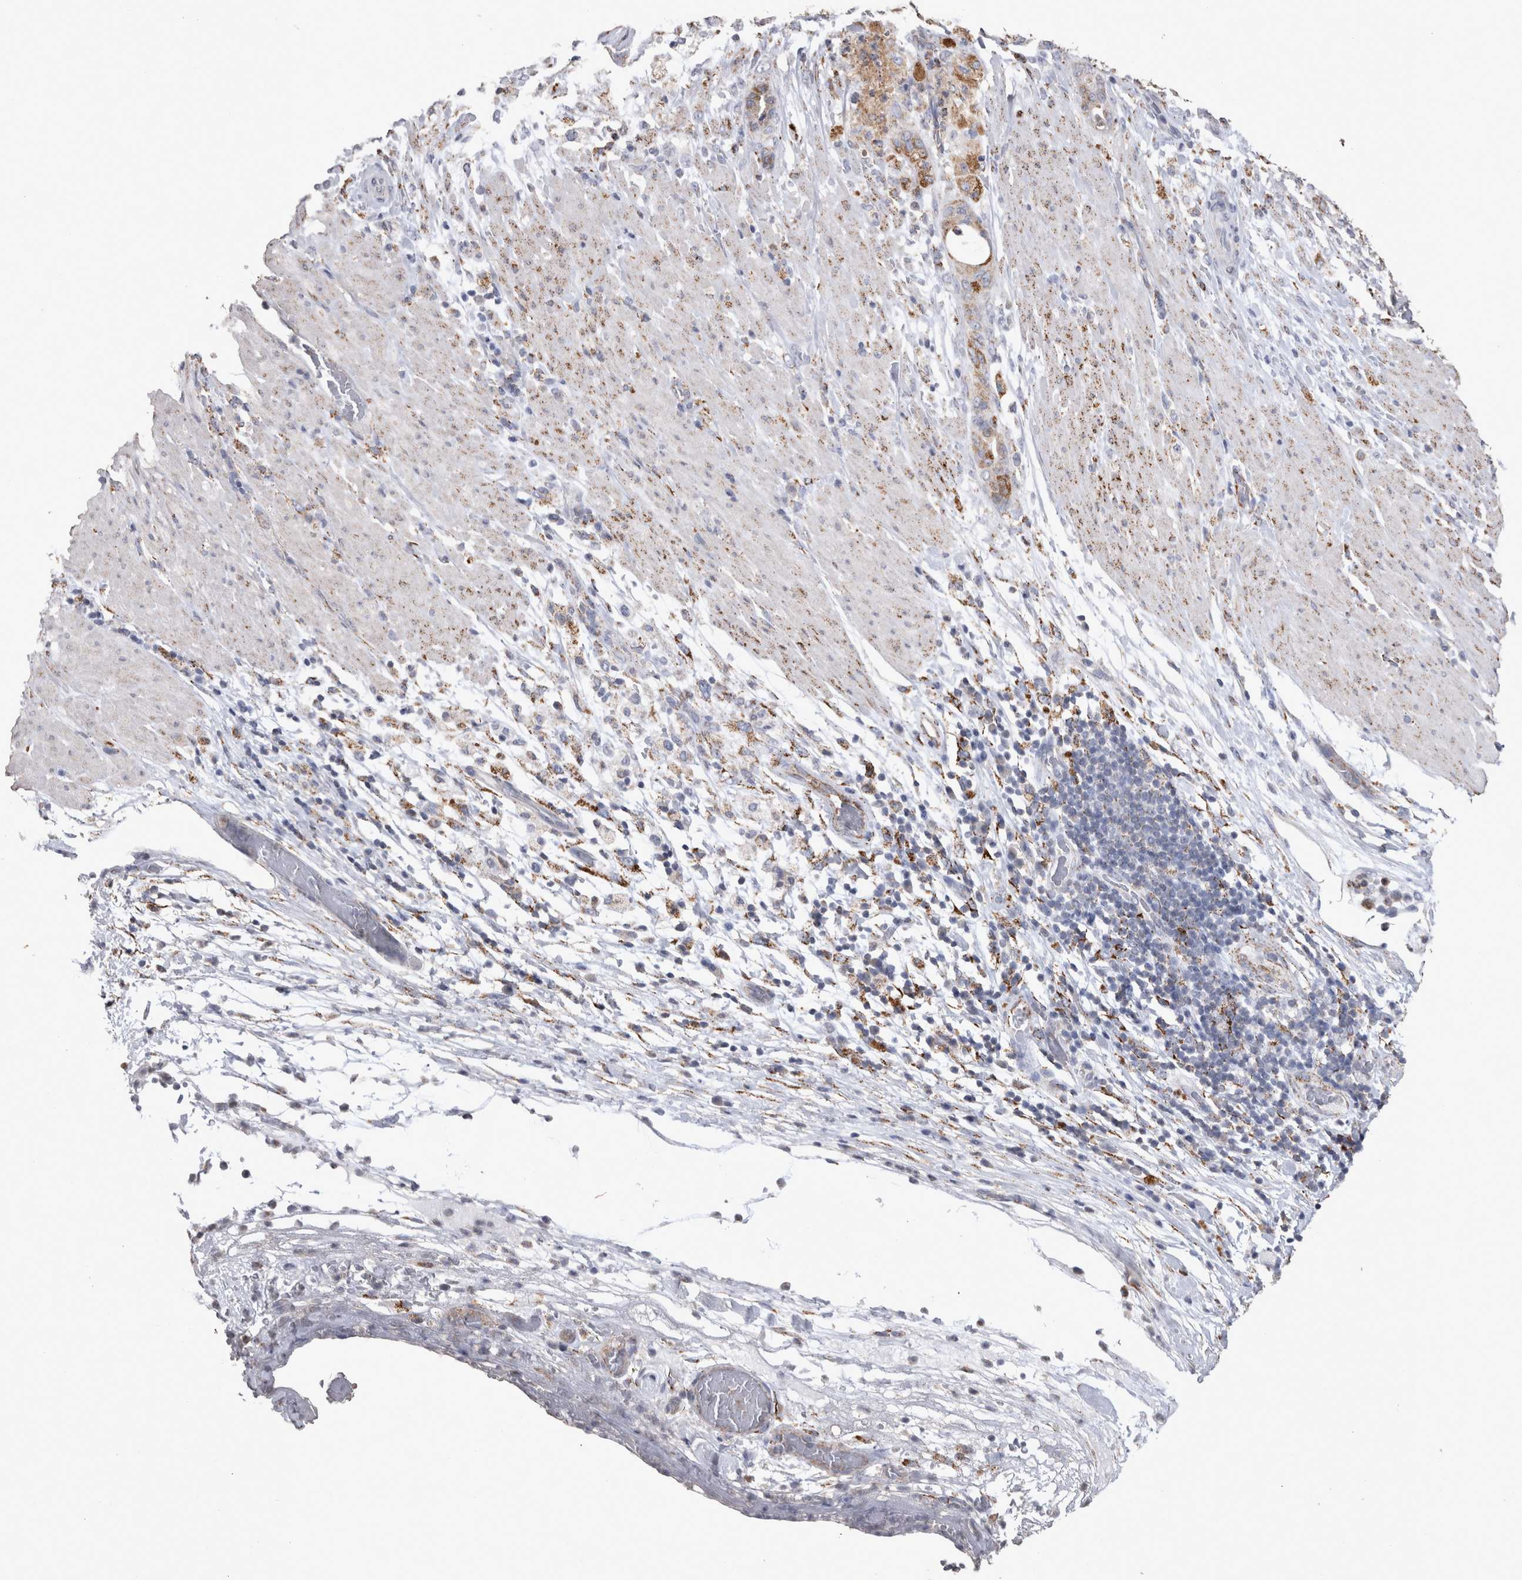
{"staining": {"intensity": "moderate", "quantity": ">75%", "location": "cytoplasmic/membranous"}, "tissue": "pancreatic cancer", "cell_type": "Tumor cells", "image_type": "cancer", "snomed": [{"axis": "morphology", "description": "Adenocarcinoma, NOS"}, {"axis": "topography", "description": "Pancreas"}], "caption": "Immunohistochemical staining of pancreatic adenocarcinoma shows medium levels of moderate cytoplasmic/membranous staining in about >75% of tumor cells.", "gene": "DKK3", "patient": {"sex": "male", "age": 63}}